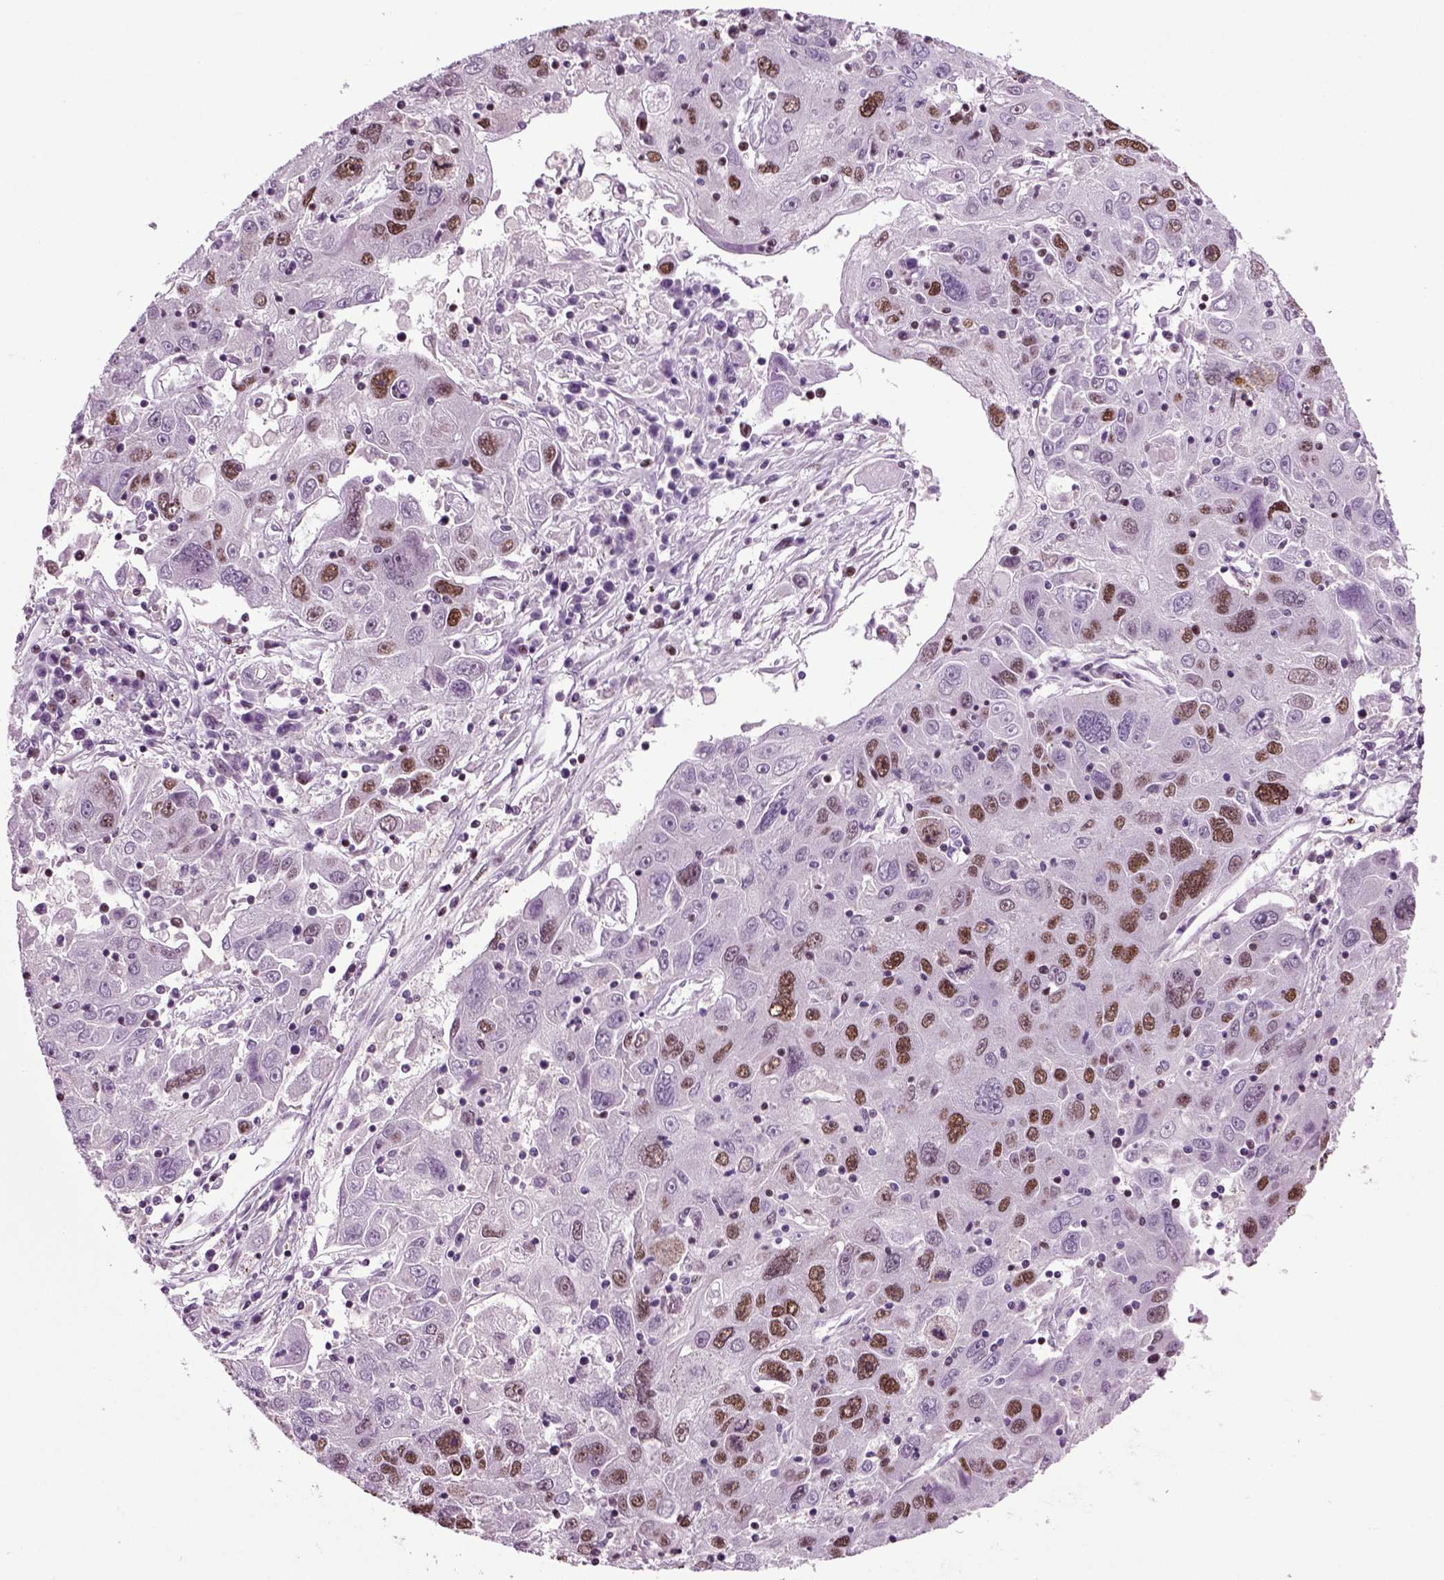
{"staining": {"intensity": "moderate", "quantity": "25%-75%", "location": "nuclear"}, "tissue": "stomach cancer", "cell_type": "Tumor cells", "image_type": "cancer", "snomed": [{"axis": "morphology", "description": "Adenocarcinoma, NOS"}, {"axis": "topography", "description": "Stomach"}], "caption": "Adenocarcinoma (stomach) stained with immunohistochemistry (IHC) exhibits moderate nuclear expression in about 25%-75% of tumor cells.", "gene": "RCOR3", "patient": {"sex": "male", "age": 56}}